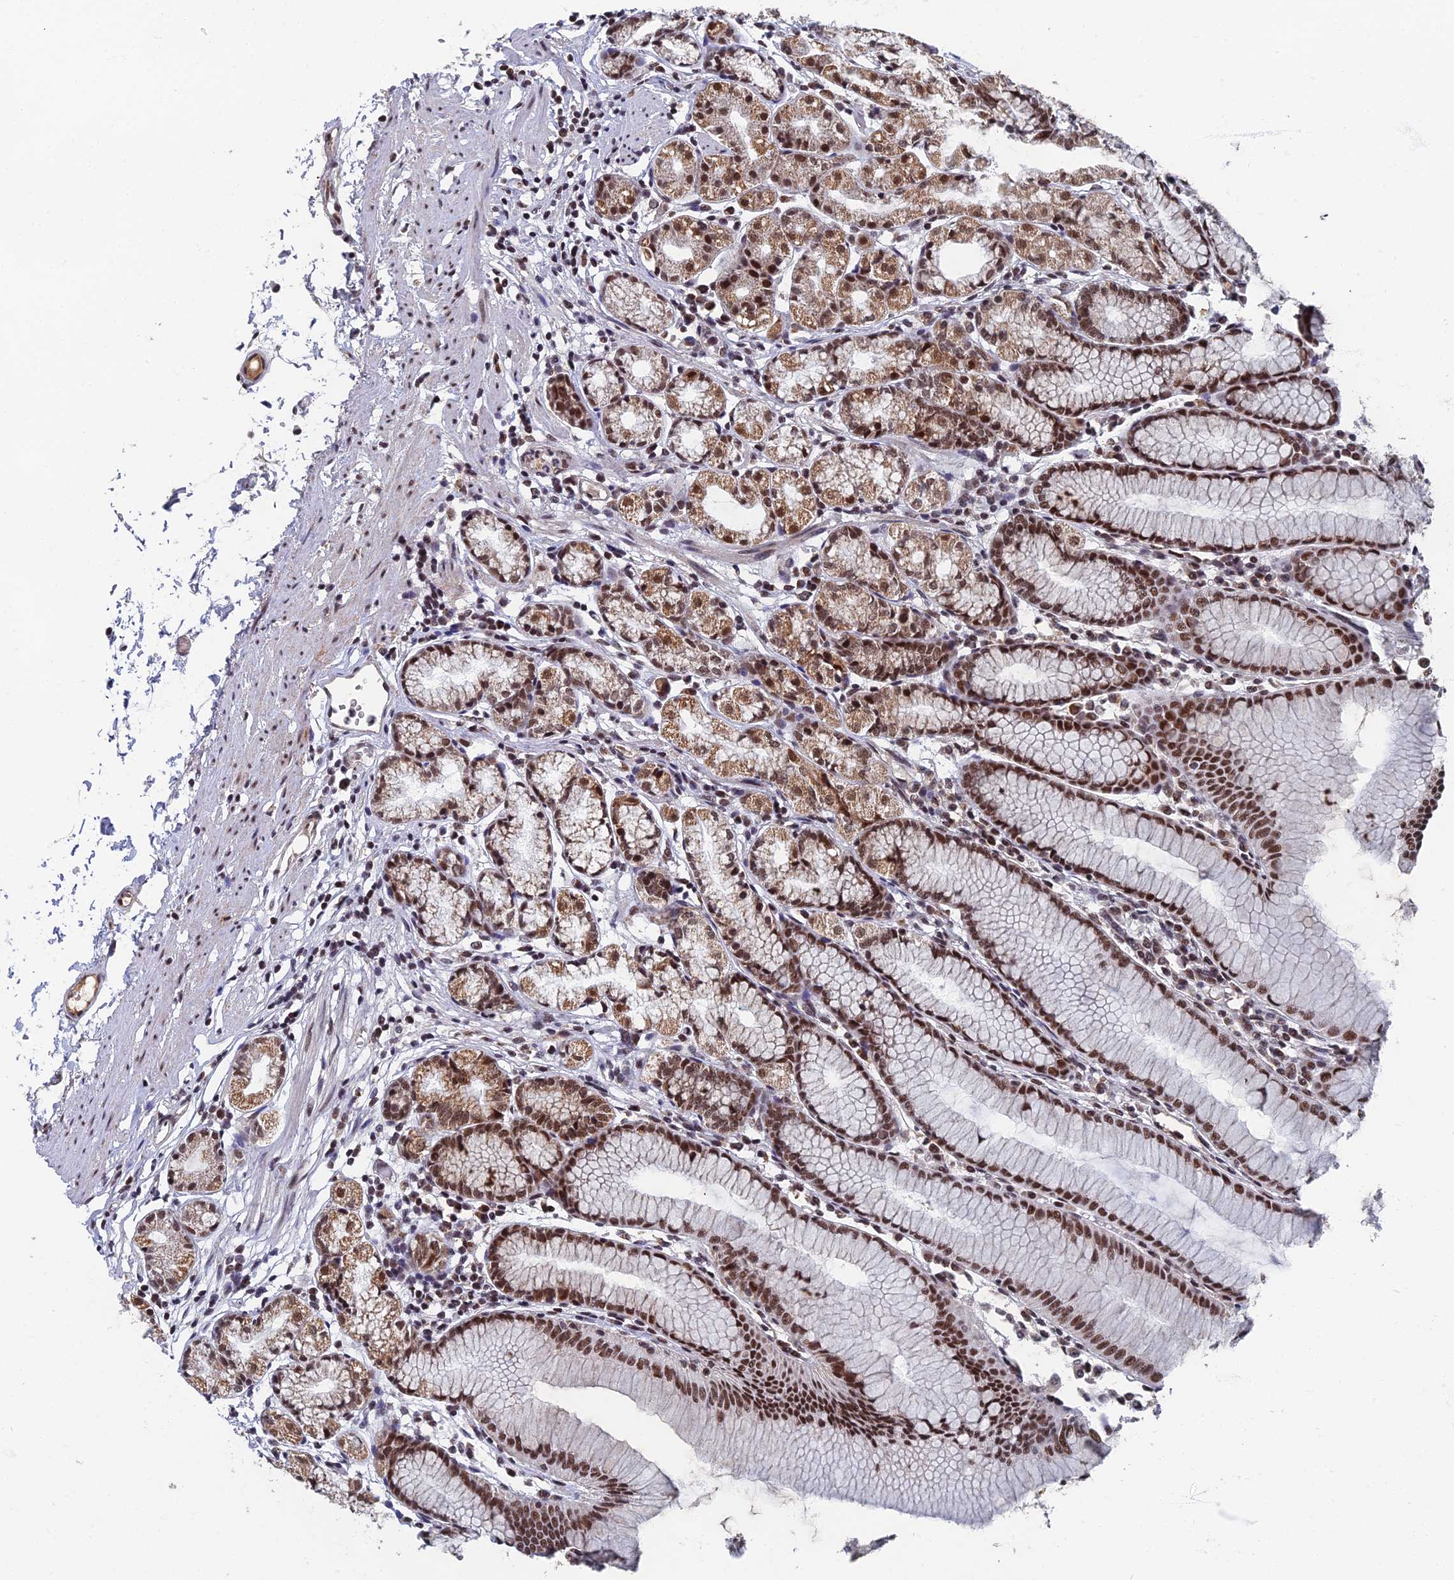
{"staining": {"intensity": "moderate", "quantity": ">75%", "location": "cytoplasmic/membranous,nuclear"}, "tissue": "stomach", "cell_type": "Glandular cells", "image_type": "normal", "snomed": [{"axis": "morphology", "description": "Normal tissue, NOS"}, {"axis": "topography", "description": "Stomach"}], "caption": "Protein staining displays moderate cytoplasmic/membranous,nuclear staining in about >75% of glandular cells in unremarkable stomach.", "gene": "TAF13", "patient": {"sex": "female", "age": 57}}